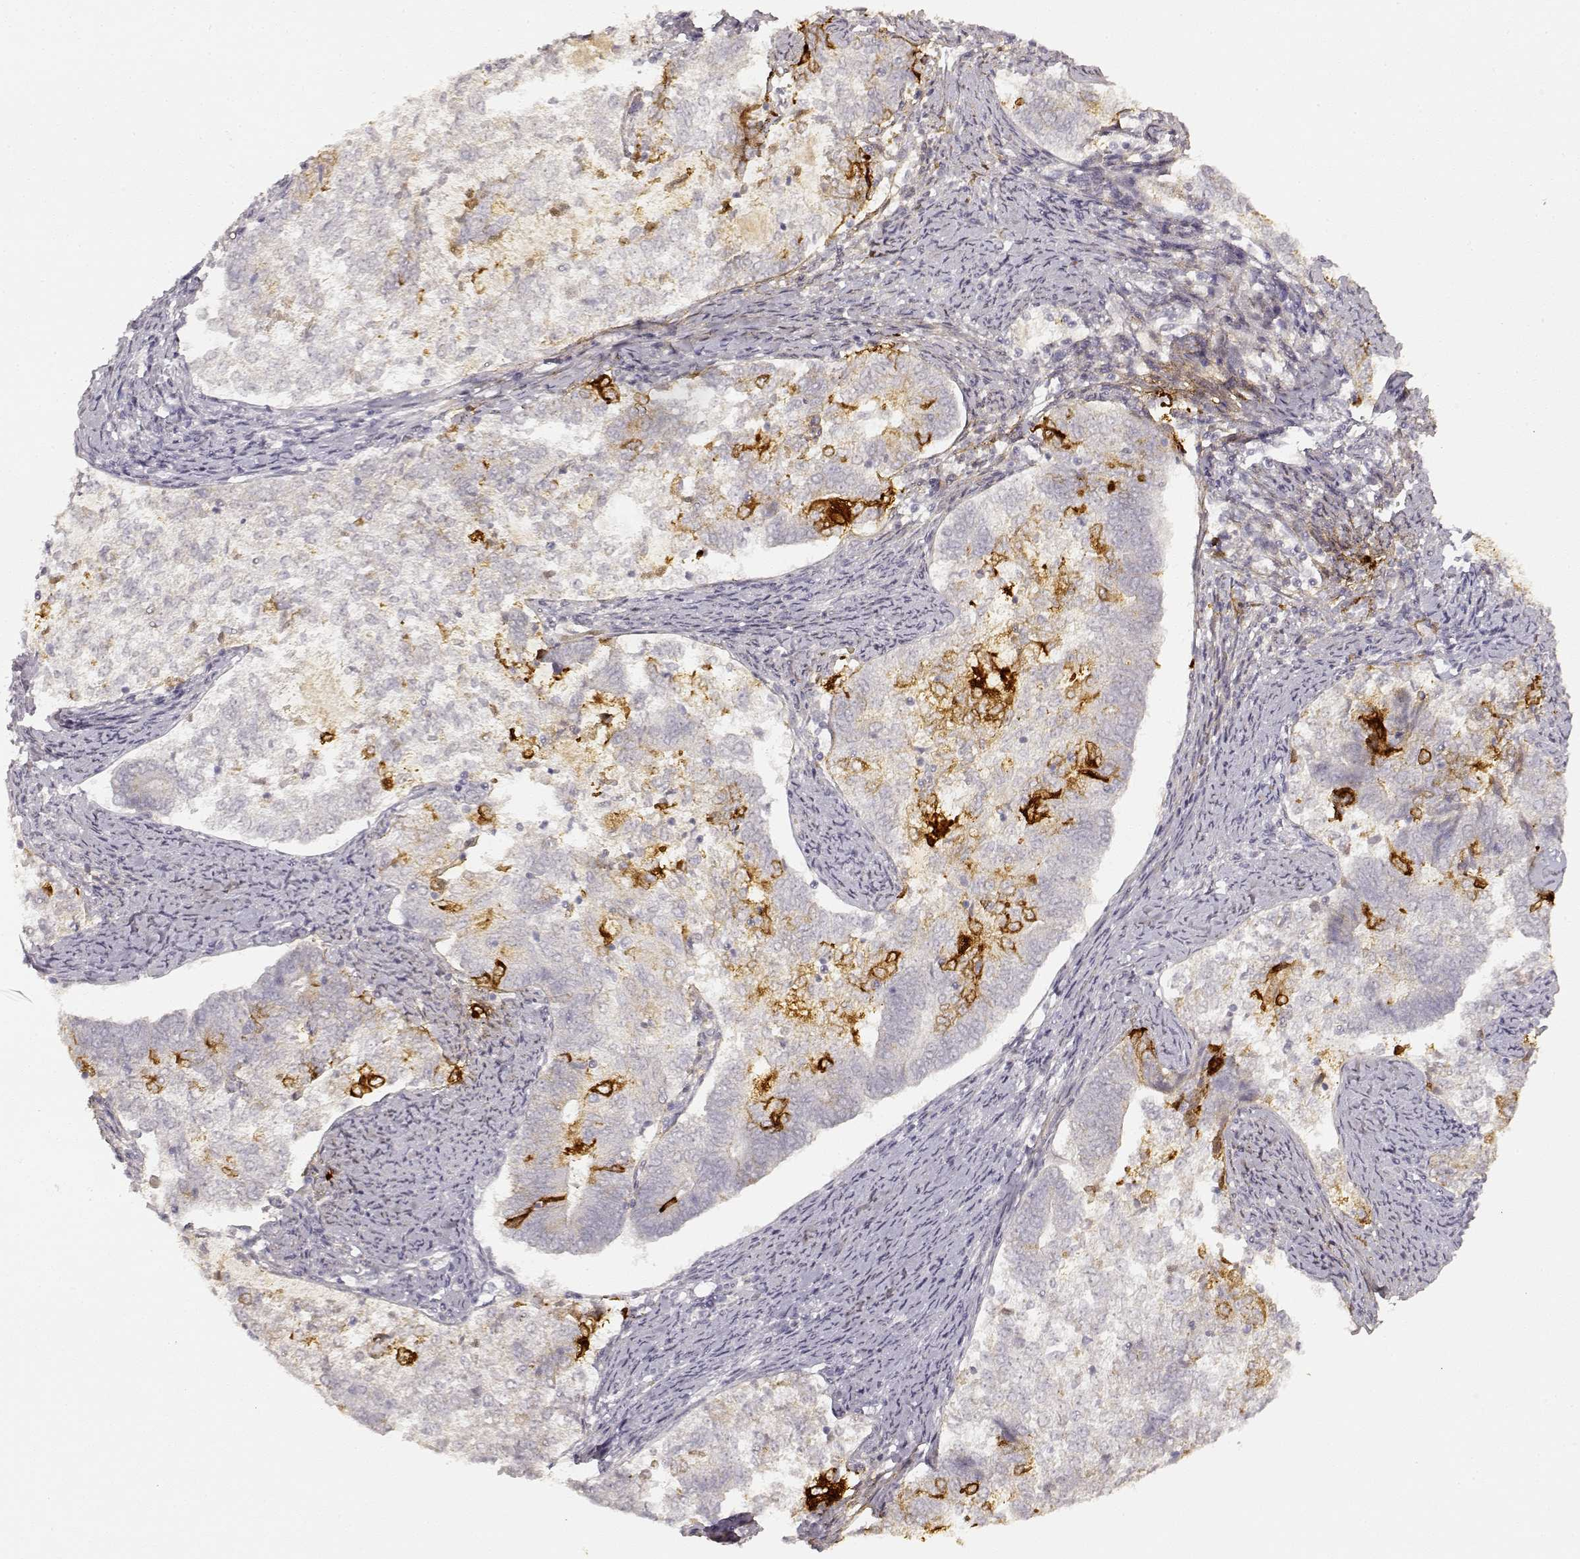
{"staining": {"intensity": "weak", "quantity": "<25%", "location": "cytoplasmic/membranous"}, "tissue": "endometrial cancer", "cell_type": "Tumor cells", "image_type": "cancer", "snomed": [{"axis": "morphology", "description": "Adenocarcinoma, NOS"}, {"axis": "topography", "description": "Endometrium"}], "caption": "DAB (3,3'-diaminobenzidine) immunohistochemical staining of human endometrial cancer (adenocarcinoma) demonstrates no significant staining in tumor cells.", "gene": "LAMC2", "patient": {"sex": "female", "age": 65}}